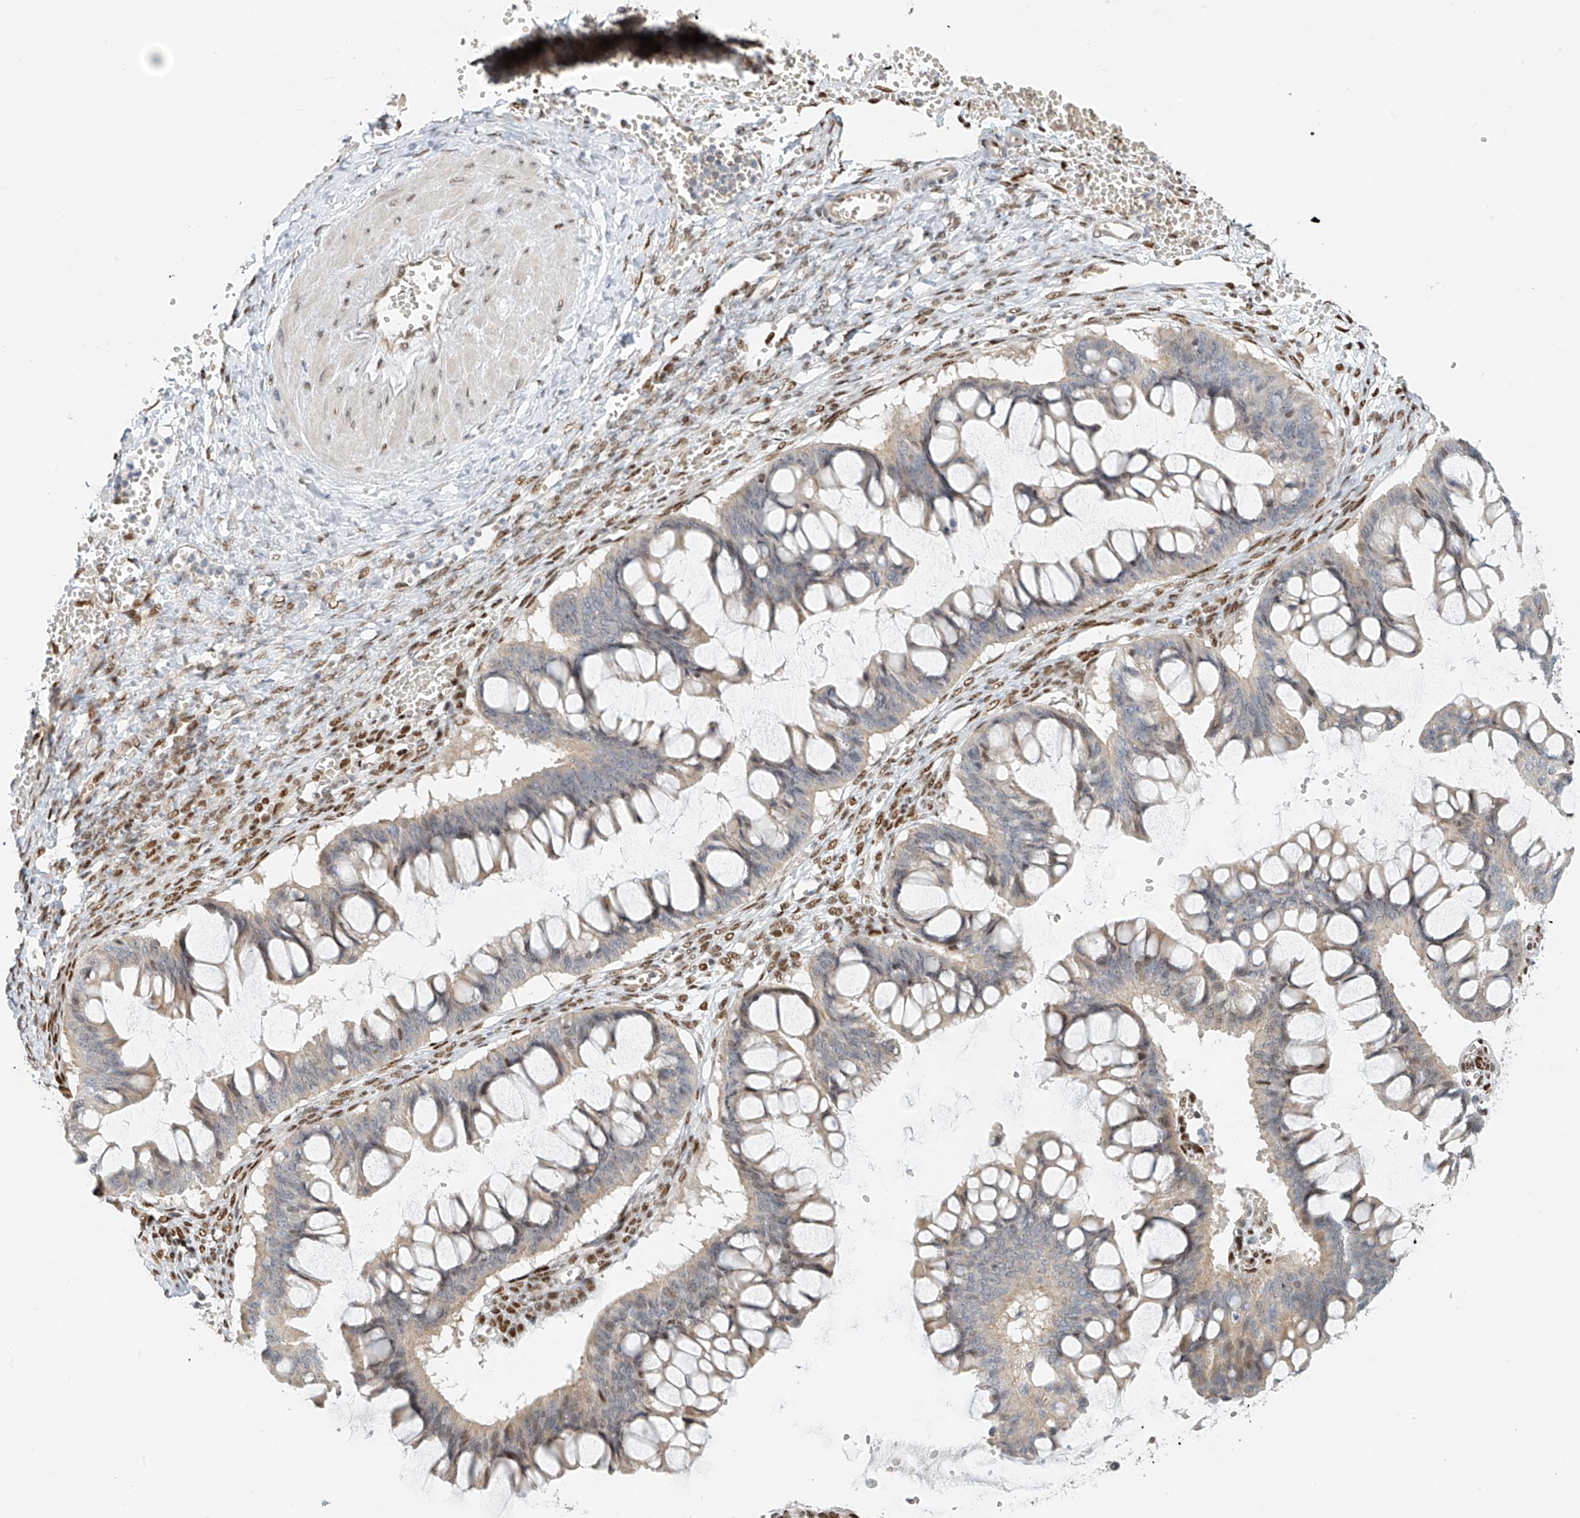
{"staining": {"intensity": "negative", "quantity": "none", "location": "none"}, "tissue": "ovarian cancer", "cell_type": "Tumor cells", "image_type": "cancer", "snomed": [{"axis": "morphology", "description": "Cystadenocarcinoma, mucinous, NOS"}, {"axis": "topography", "description": "Ovary"}], "caption": "This is a photomicrograph of IHC staining of ovarian cancer (mucinous cystadenocarcinoma), which shows no expression in tumor cells. Brightfield microscopy of immunohistochemistry stained with DAB (3,3'-diaminobenzidine) (brown) and hematoxylin (blue), captured at high magnification.", "gene": "ZNF514", "patient": {"sex": "female", "age": 73}}